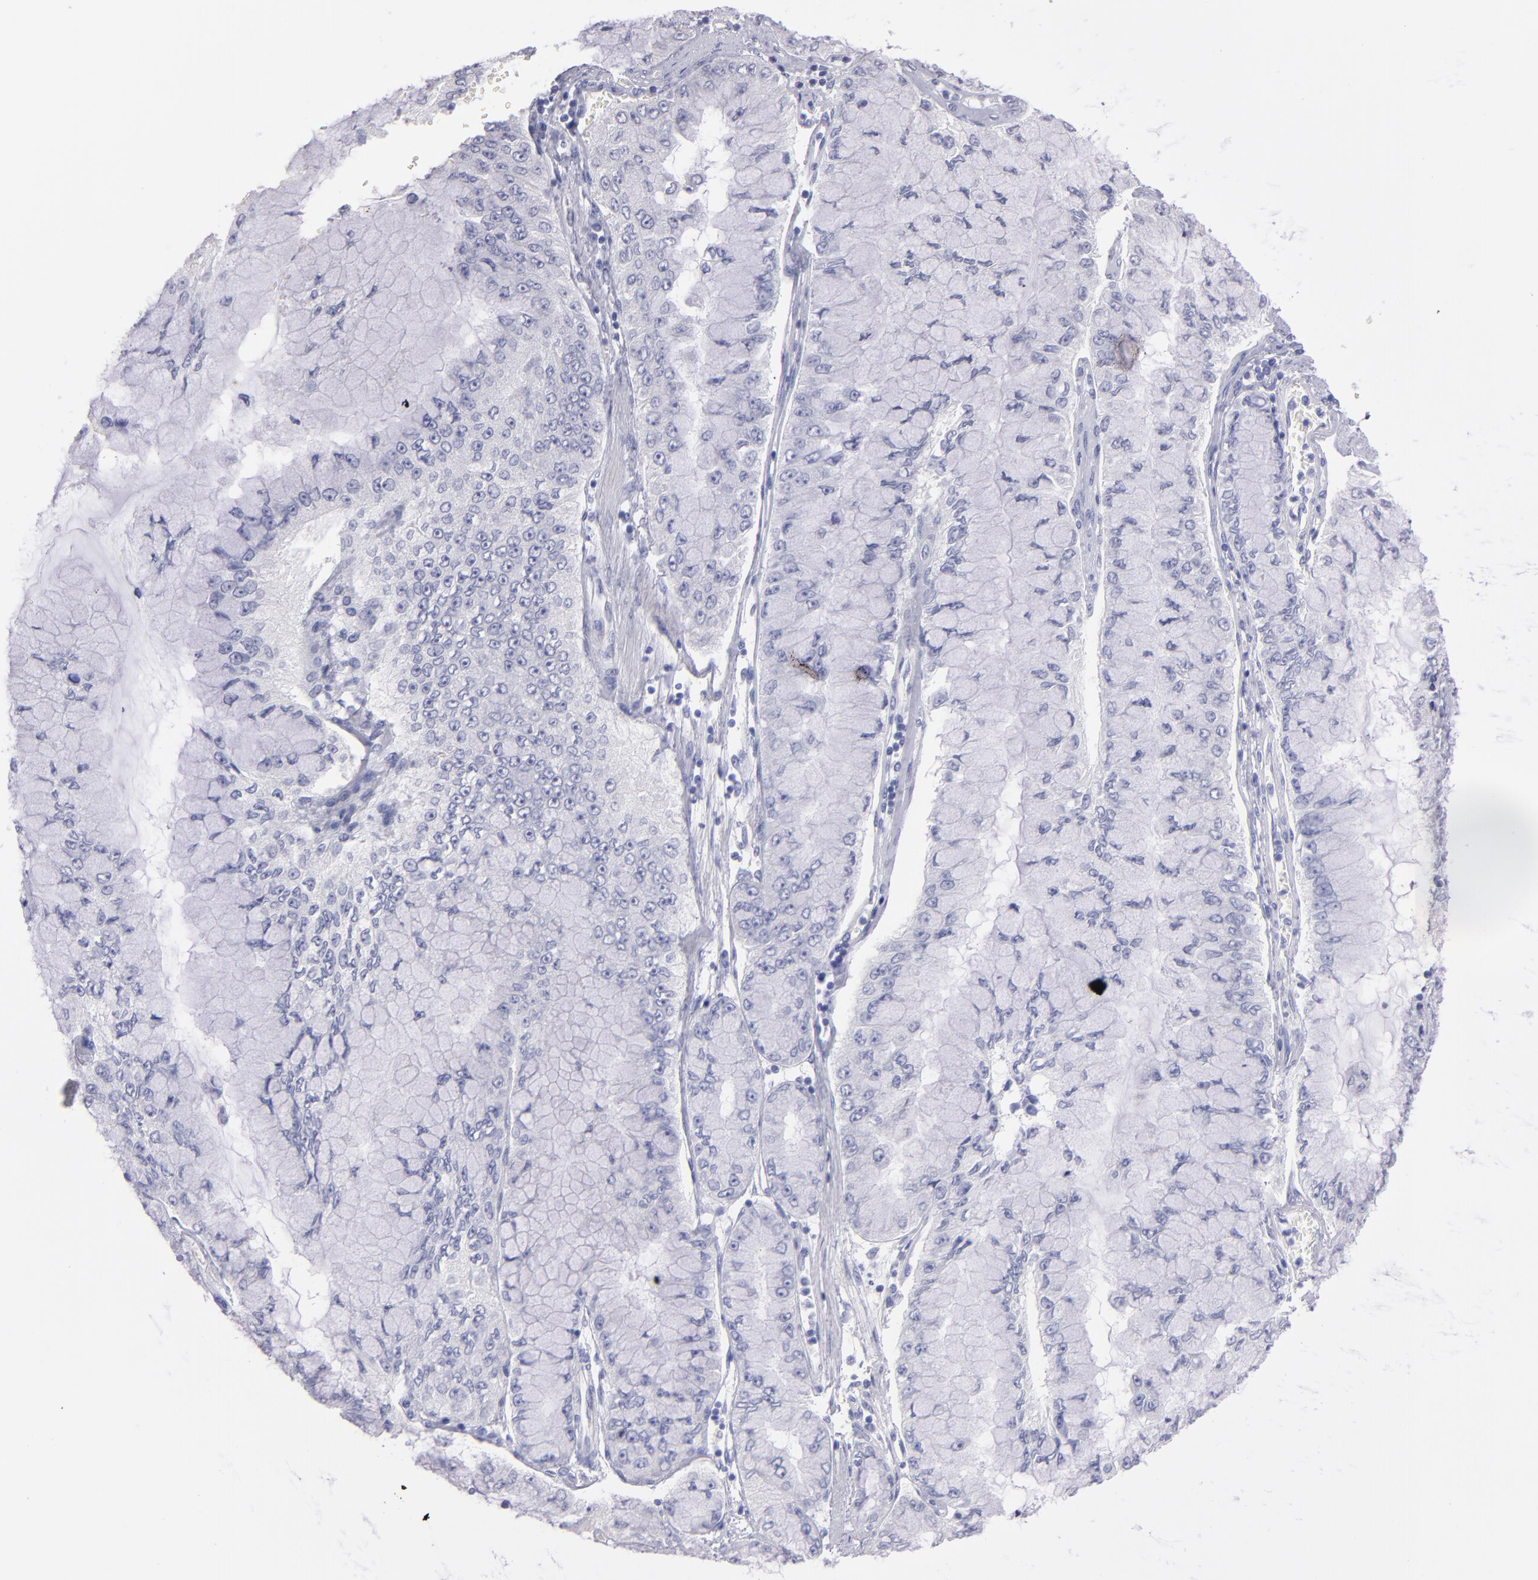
{"staining": {"intensity": "negative", "quantity": "none", "location": "none"}, "tissue": "liver cancer", "cell_type": "Tumor cells", "image_type": "cancer", "snomed": [{"axis": "morphology", "description": "Cholangiocarcinoma"}, {"axis": "topography", "description": "Liver"}], "caption": "Cholangiocarcinoma (liver) was stained to show a protein in brown. There is no significant expression in tumor cells.", "gene": "TG", "patient": {"sex": "female", "age": 79}}